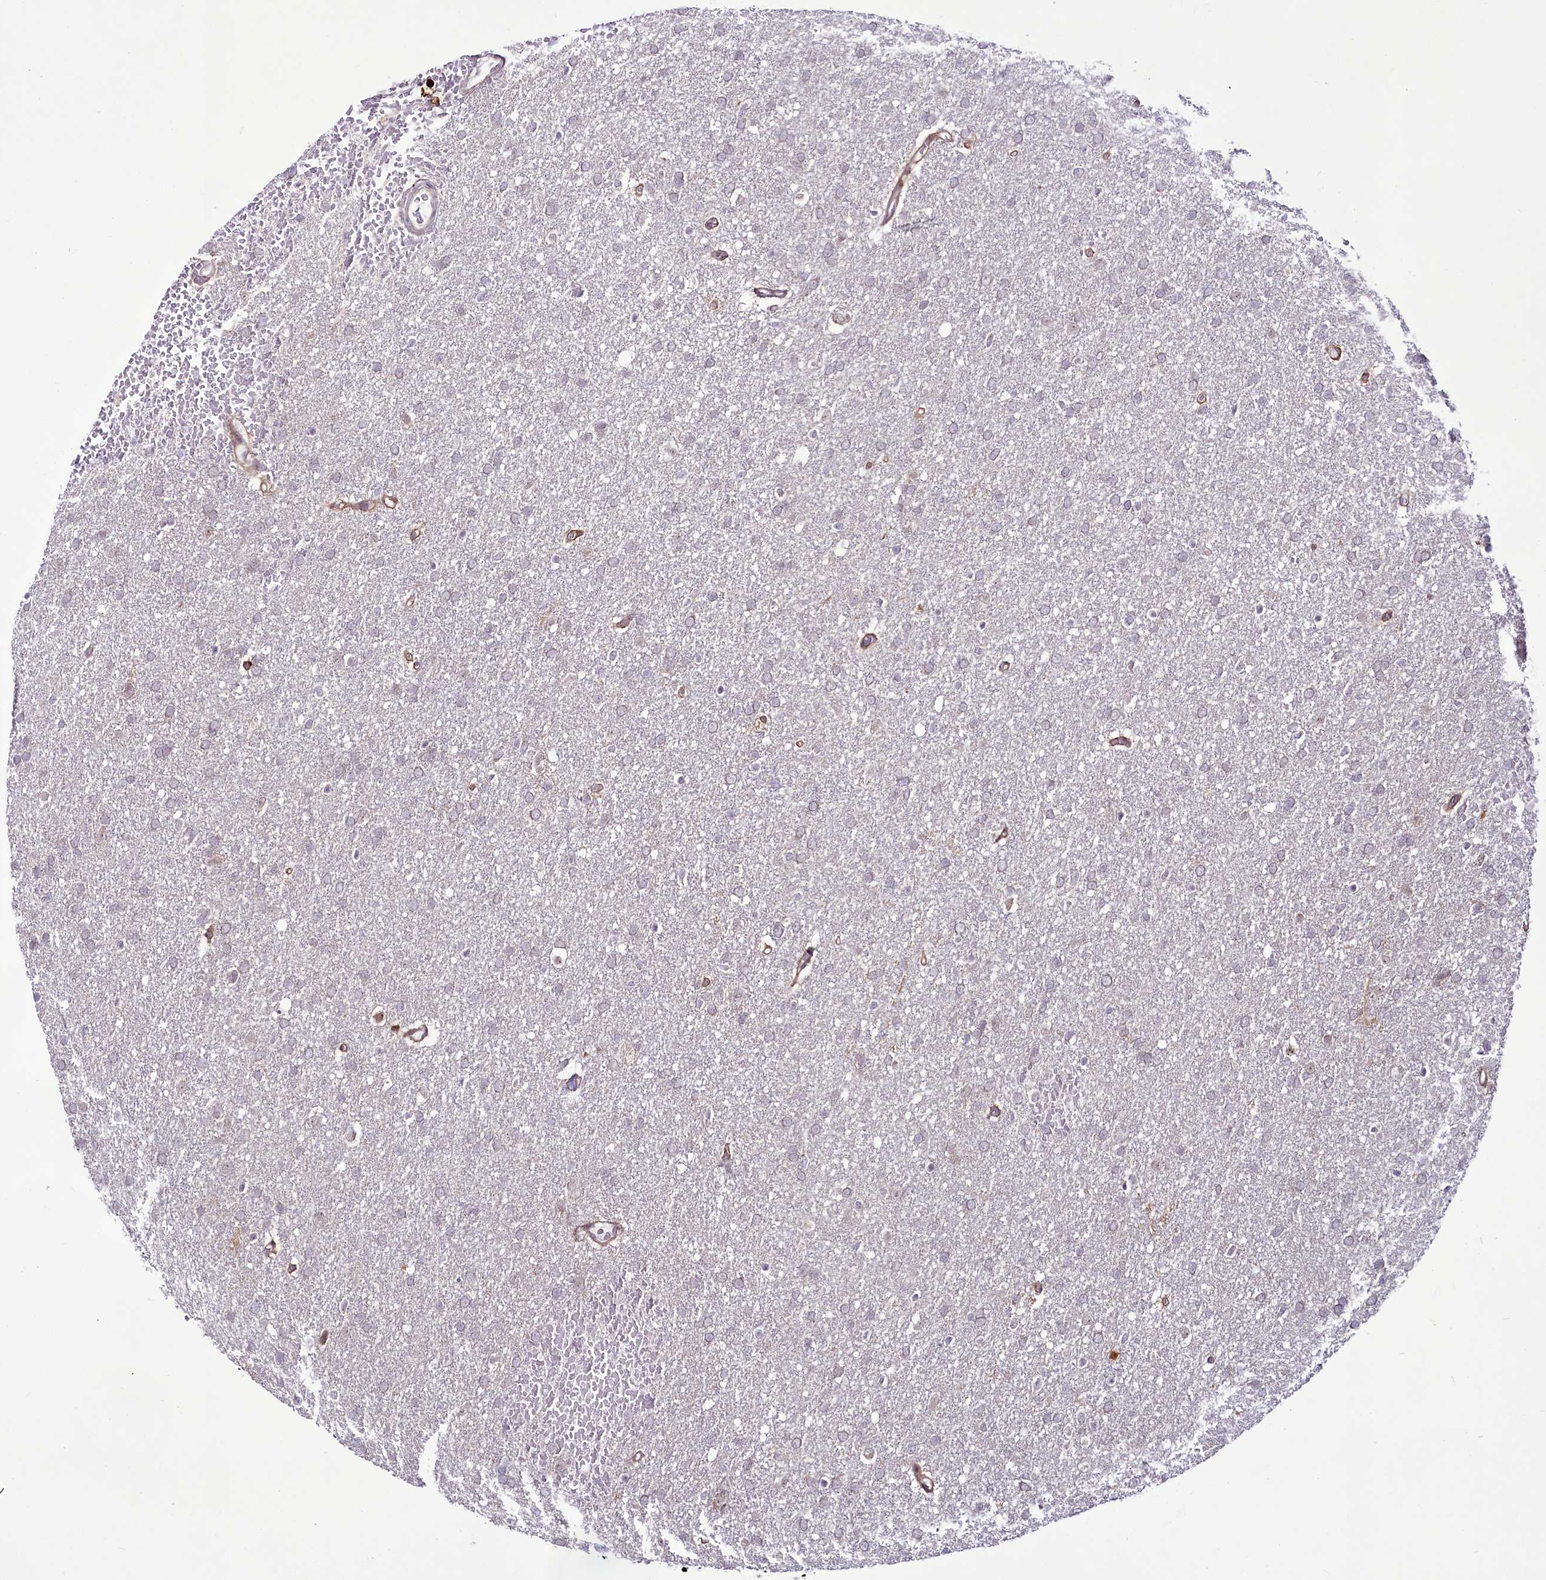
{"staining": {"intensity": "negative", "quantity": "none", "location": "none"}, "tissue": "glioma", "cell_type": "Tumor cells", "image_type": "cancer", "snomed": [{"axis": "morphology", "description": "Glioma, malignant, High grade"}, {"axis": "topography", "description": "Cerebral cortex"}], "caption": "High magnification brightfield microscopy of malignant glioma (high-grade) stained with DAB (brown) and counterstained with hematoxylin (blue): tumor cells show no significant staining. (DAB (3,3'-diaminobenzidine) immunohistochemistry, high magnification).", "gene": "RSBN1", "patient": {"sex": "female", "age": 36}}